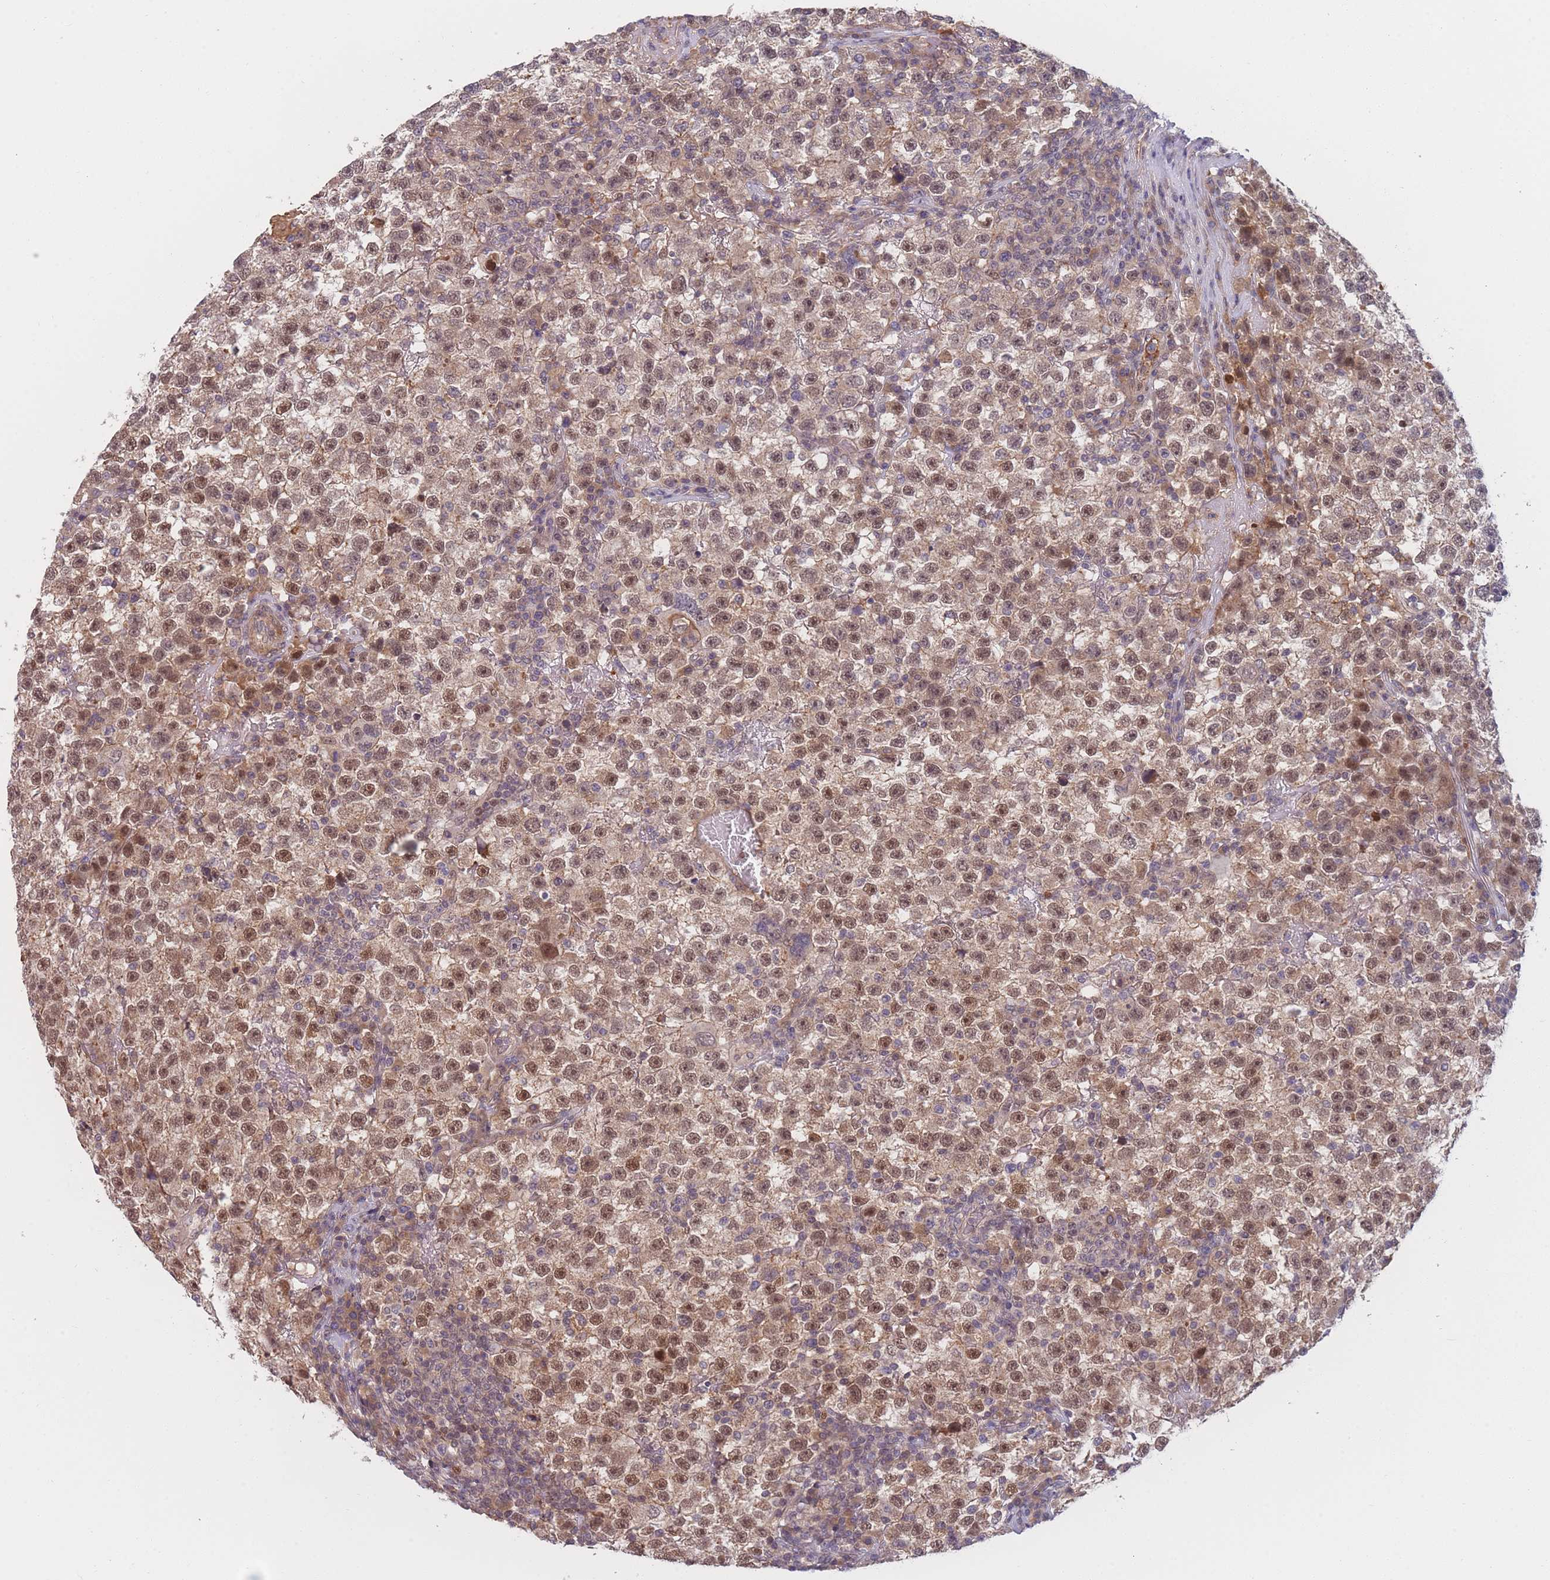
{"staining": {"intensity": "moderate", "quantity": ">75%", "location": "cytoplasmic/membranous,nuclear"}, "tissue": "testis cancer", "cell_type": "Tumor cells", "image_type": "cancer", "snomed": [{"axis": "morphology", "description": "Seminoma, NOS"}, {"axis": "topography", "description": "Testis"}], "caption": "Moderate cytoplasmic/membranous and nuclear protein staining is seen in about >75% of tumor cells in seminoma (testis).", "gene": "FAM153A", "patient": {"sex": "male", "age": 22}}